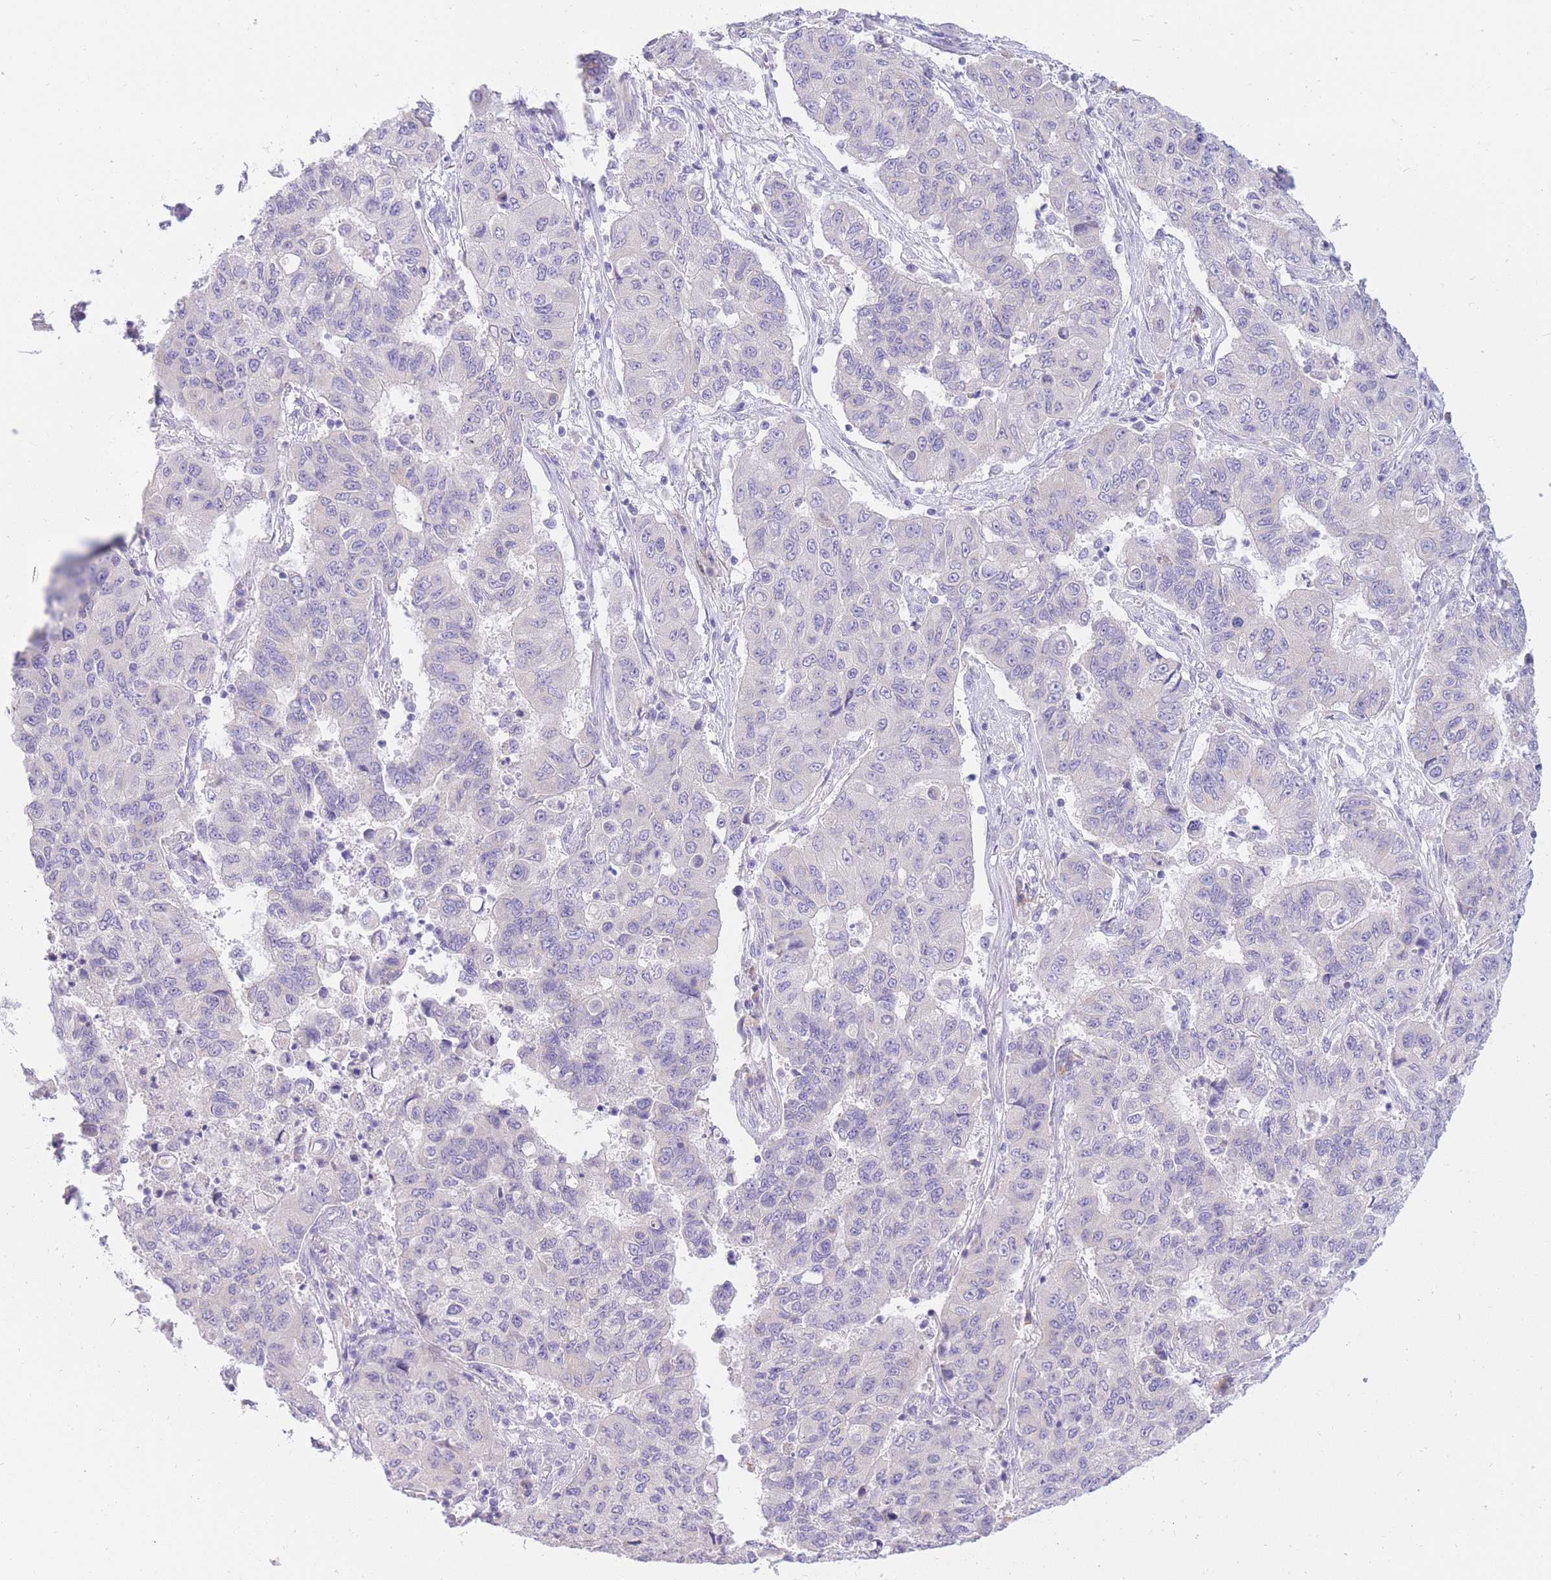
{"staining": {"intensity": "negative", "quantity": "none", "location": "none"}, "tissue": "lung cancer", "cell_type": "Tumor cells", "image_type": "cancer", "snomed": [{"axis": "morphology", "description": "Squamous cell carcinoma, NOS"}, {"axis": "topography", "description": "Lung"}], "caption": "Squamous cell carcinoma (lung) stained for a protein using immunohistochemistry exhibits no expression tumor cells.", "gene": "SSUH2", "patient": {"sex": "male", "age": 74}}